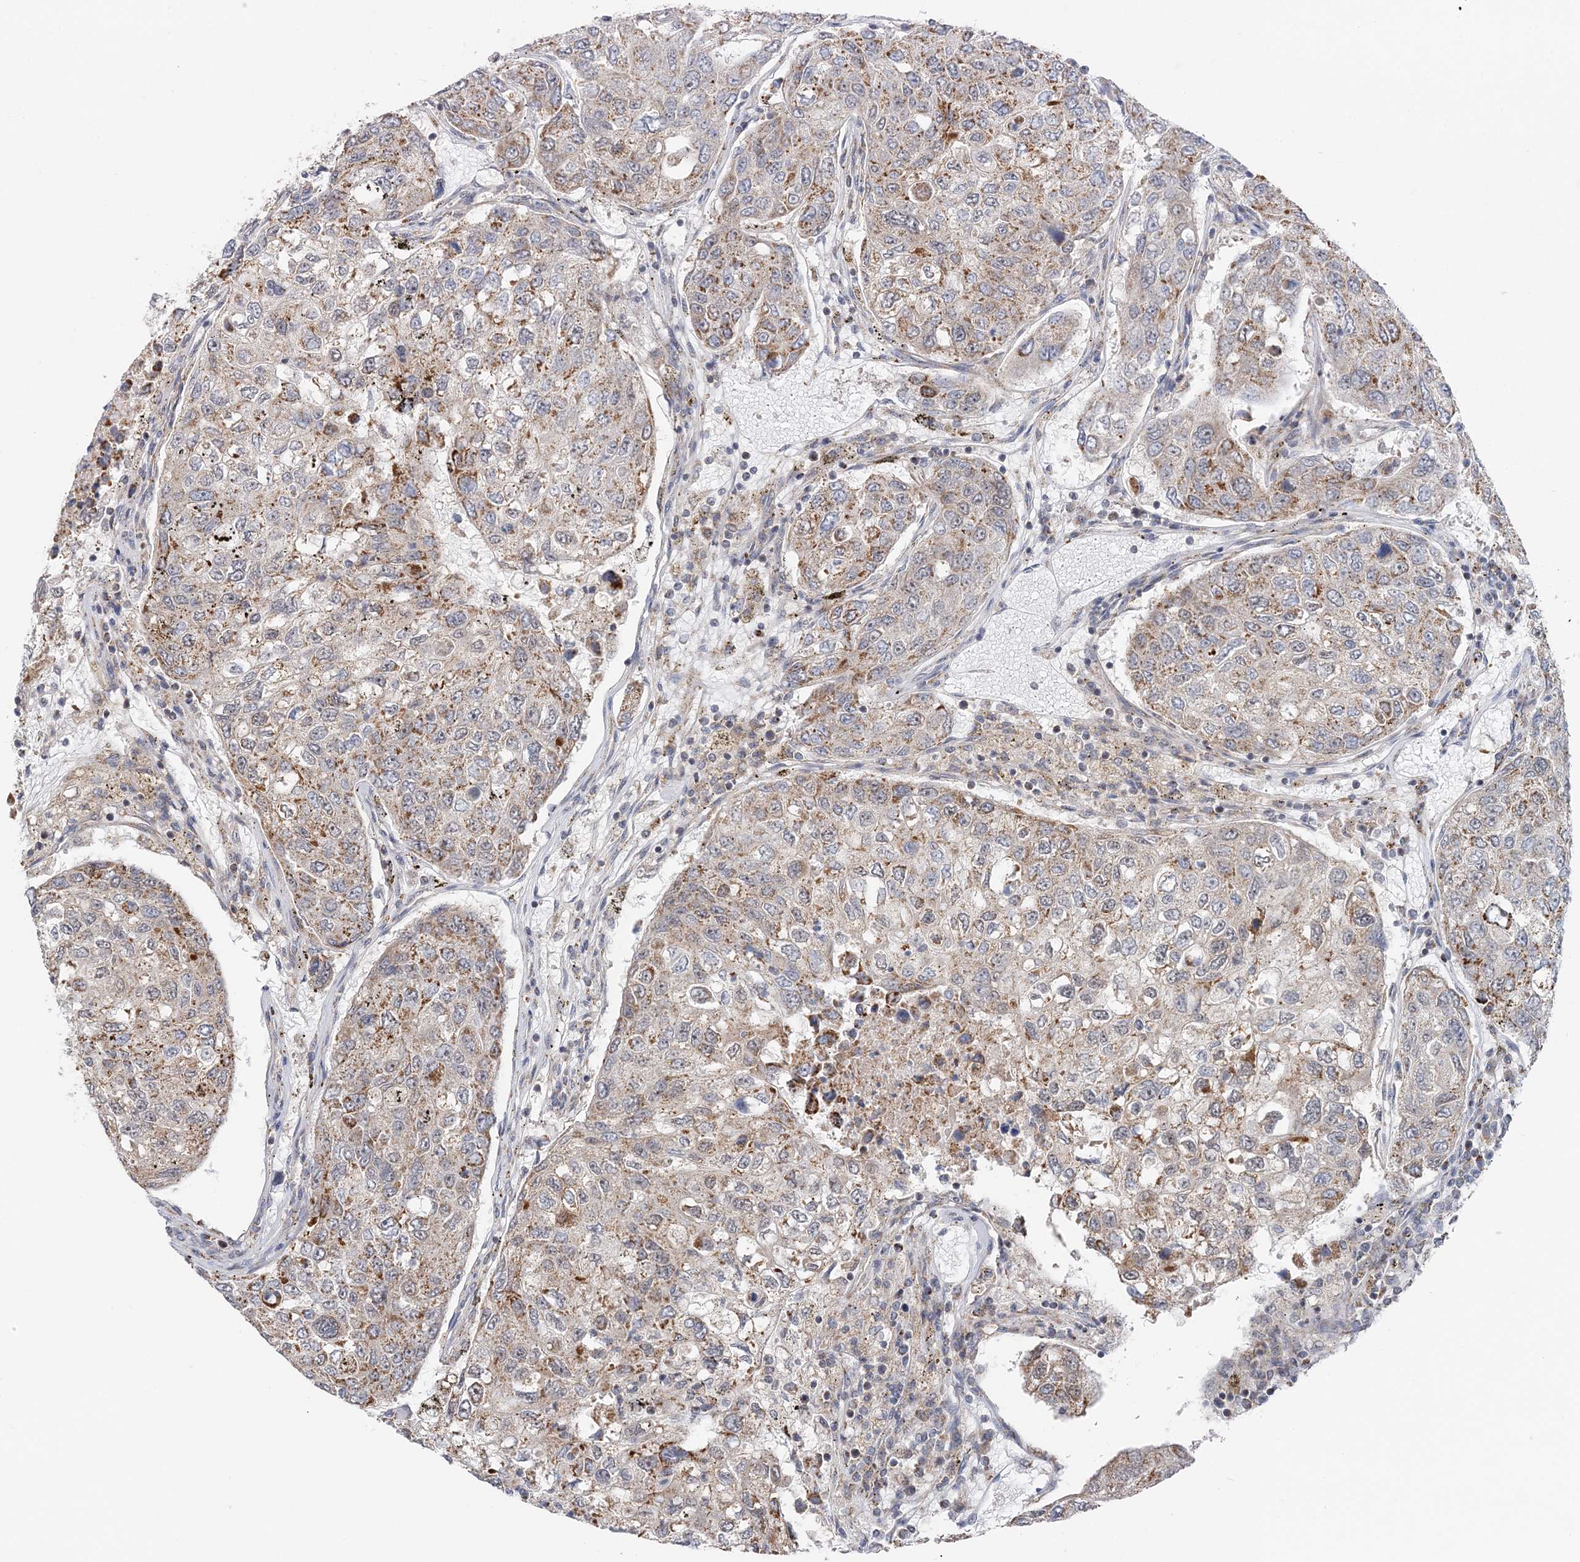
{"staining": {"intensity": "weak", "quantity": "25%-75%", "location": "cytoplasmic/membranous"}, "tissue": "urothelial cancer", "cell_type": "Tumor cells", "image_type": "cancer", "snomed": [{"axis": "morphology", "description": "Urothelial carcinoma, High grade"}, {"axis": "topography", "description": "Lymph node"}, {"axis": "topography", "description": "Urinary bladder"}], "caption": "A brown stain shows weak cytoplasmic/membranous positivity of a protein in high-grade urothelial carcinoma tumor cells.", "gene": "RNF150", "patient": {"sex": "male", "age": 51}}